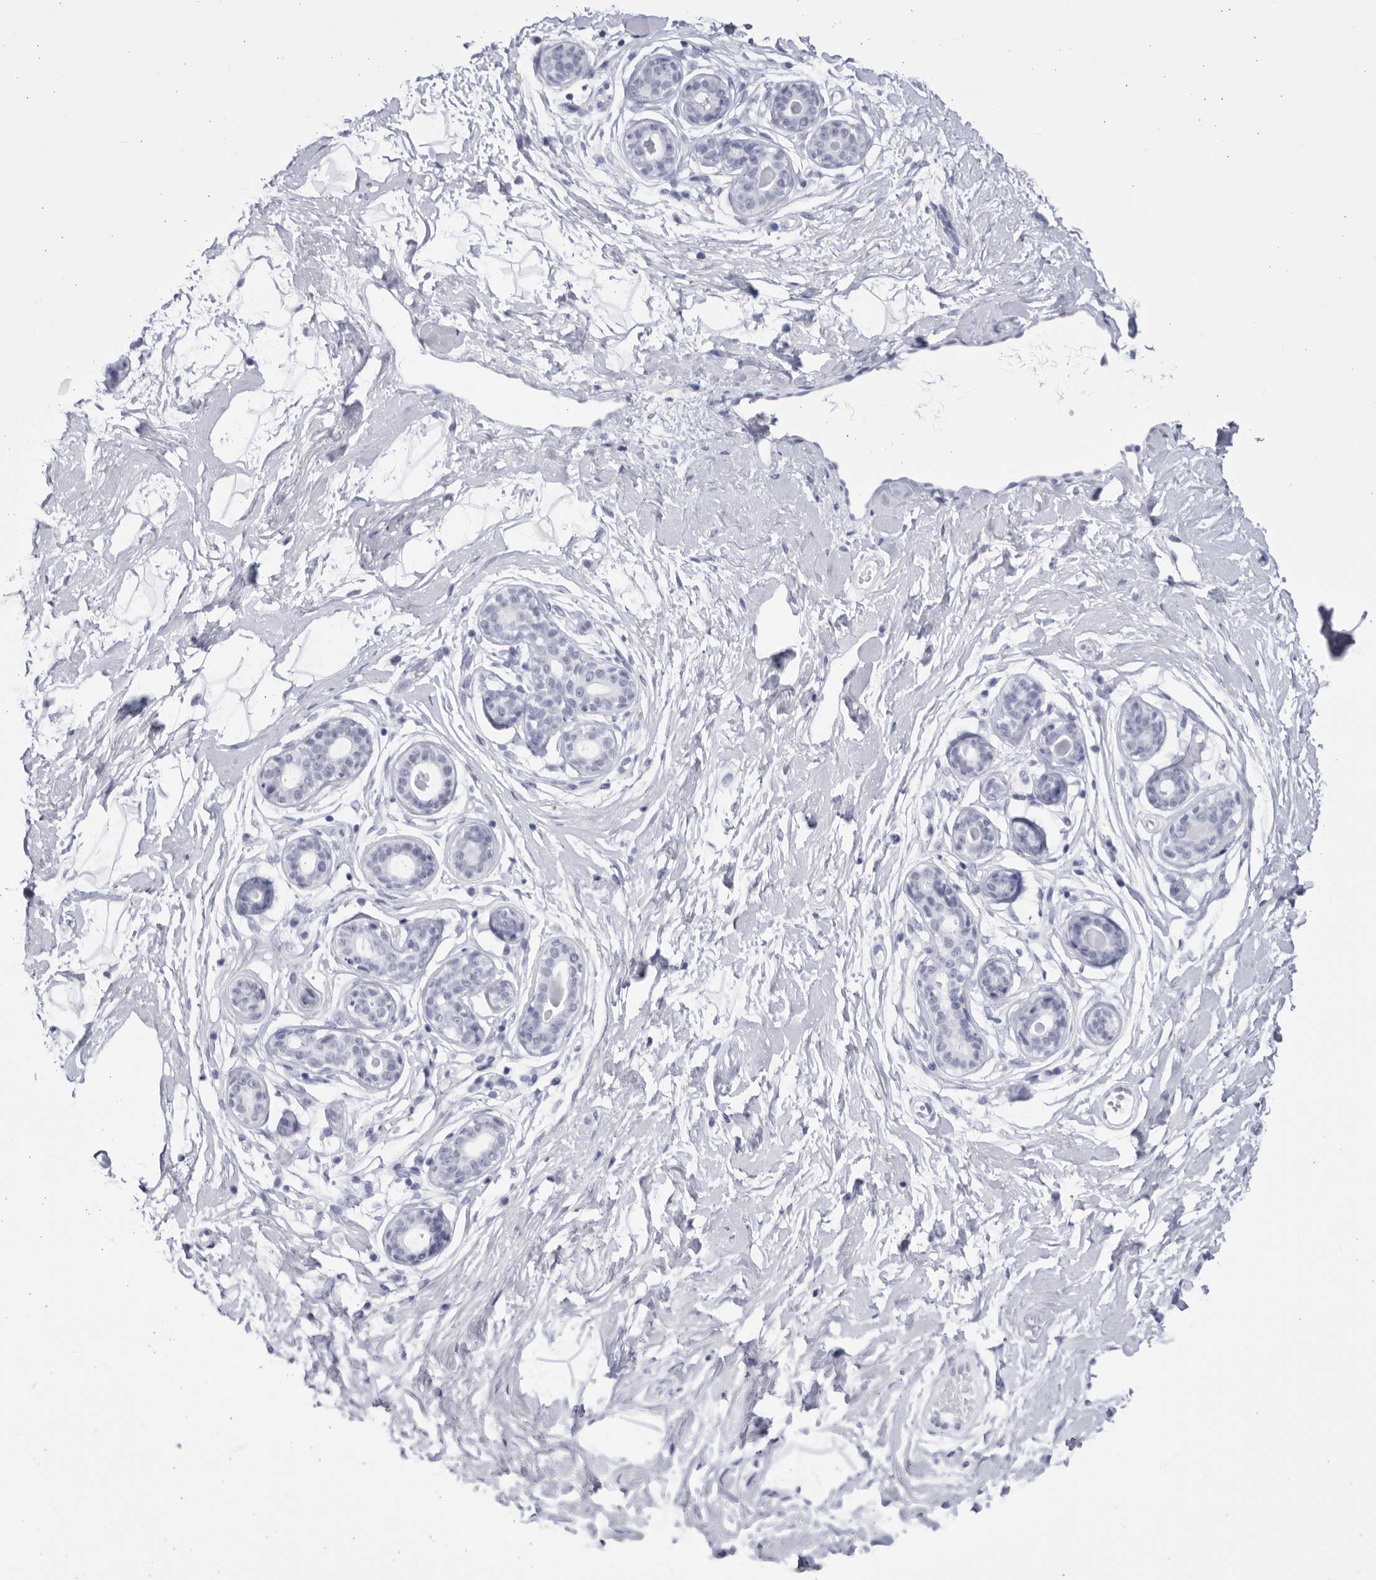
{"staining": {"intensity": "negative", "quantity": "none", "location": "none"}, "tissue": "breast", "cell_type": "Adipocytes", "image_type": "normal", "snomed": [{"axis": "morphology", "description": "Normal tissue, NOS"}, {"axis": "morphology", "description": "Adenoma, NOS"}, {"axis": "topography", "description": "Breast"}], "caption": "Photomicrograph shows no protein expression in adipocytes of benign breast. (DAB (3,3'-diaminobenzidine) immunohistochemistry (IHC) with hematoxylin counter stain).", "gene": "CCDC181", "patient": {"sex": "female", "age": 23}}